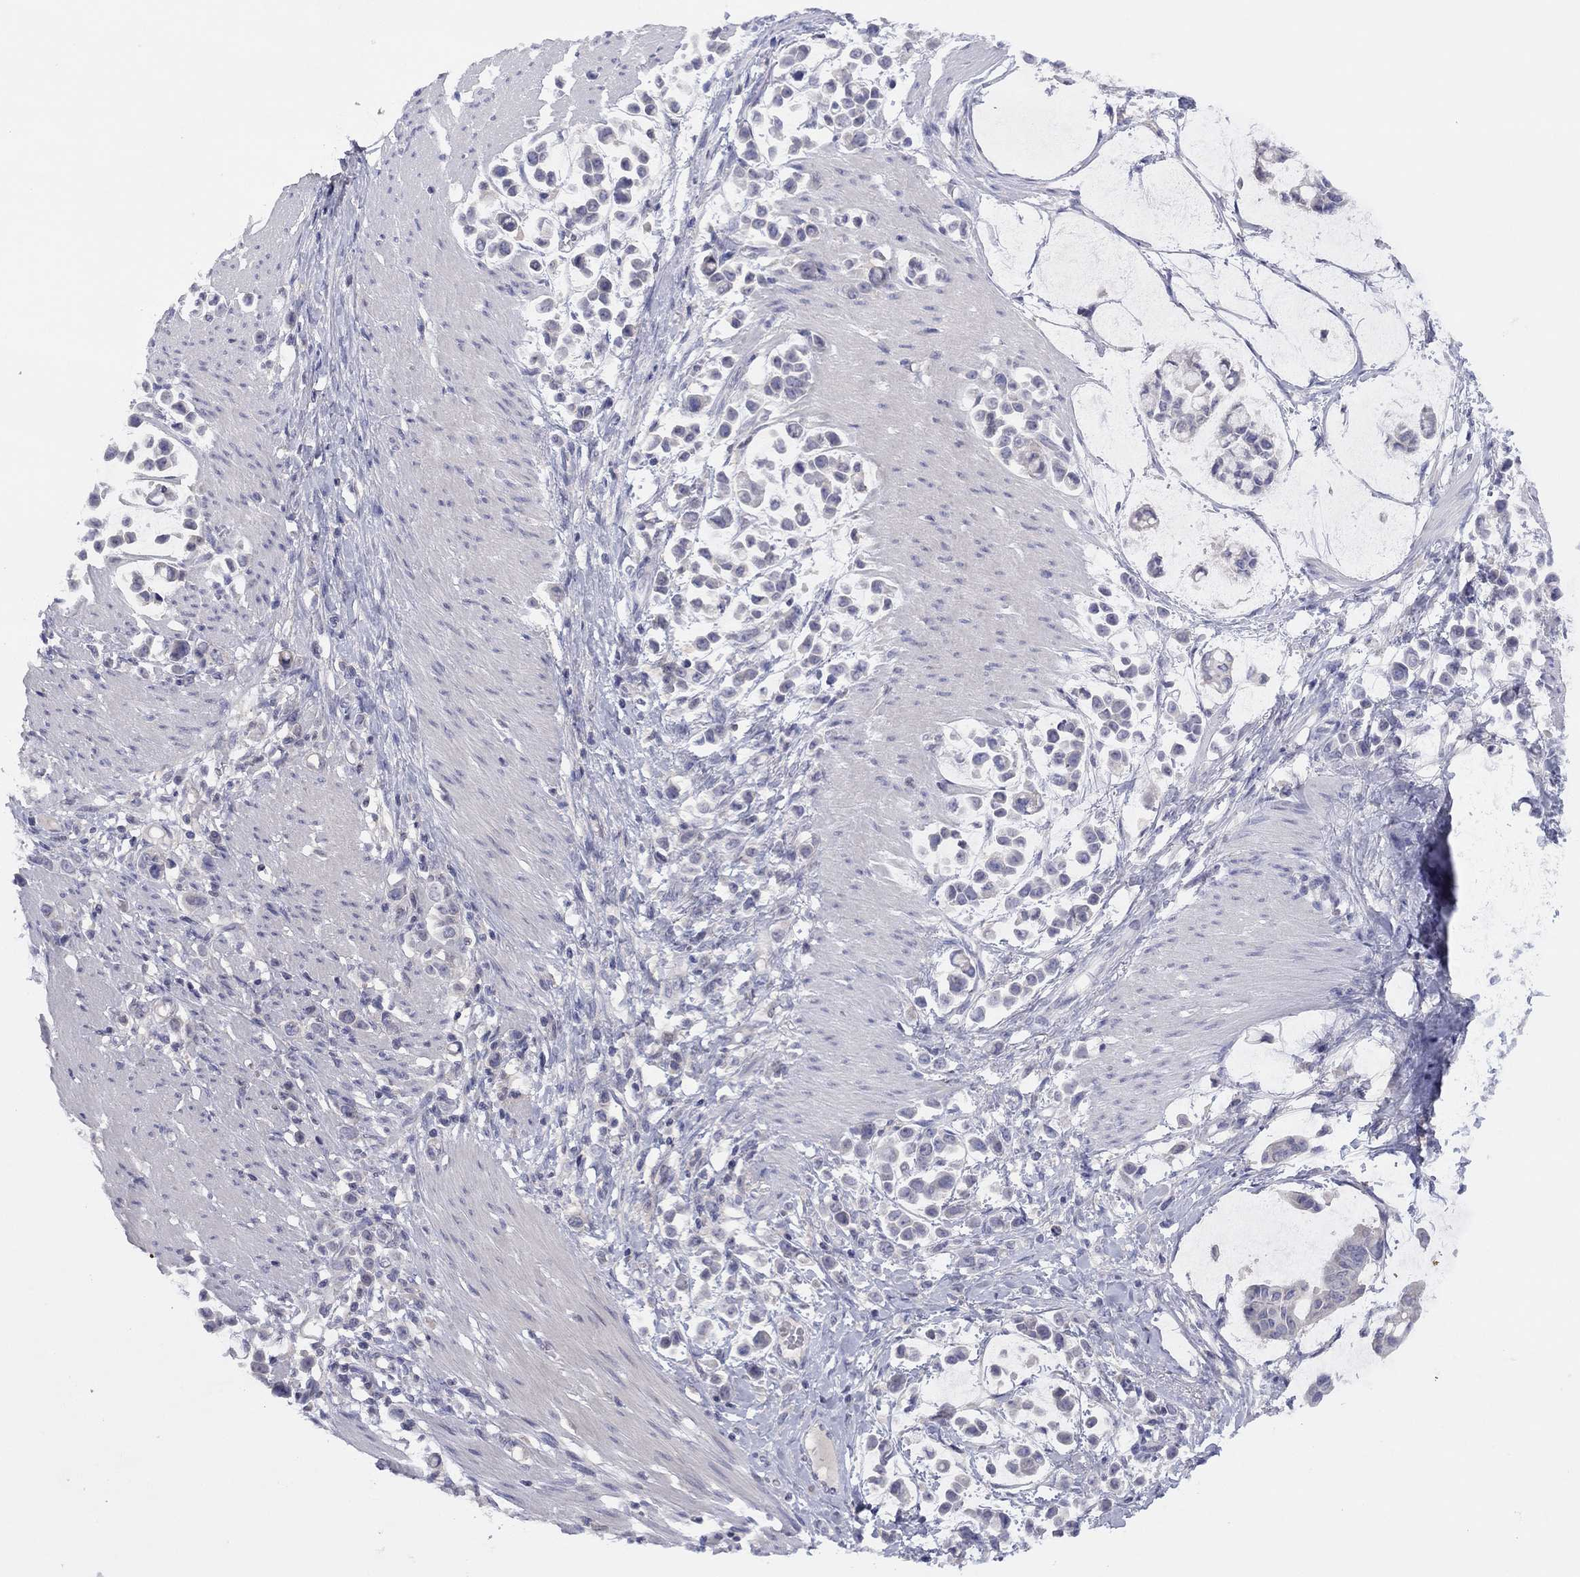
{"staining": {"intensity": "negative", "quantity": "none", "location": "none"}, "tissue": "stomach cancer", "cell_type": "Tumor cells", "image_type": "cancer", "snomed": [{"axis": "morphology", "description": "Adenocarcinoma, NOS"}, {"axis": "topography", "description": "Stomach"}], "caption": "Human adenocarcinoma (stomach) stained for a protein using immunohistochemistry shows no staining in tumor cells.", "gene": "CYP2B6", "patient": {"sex": "male", "age": 82}}